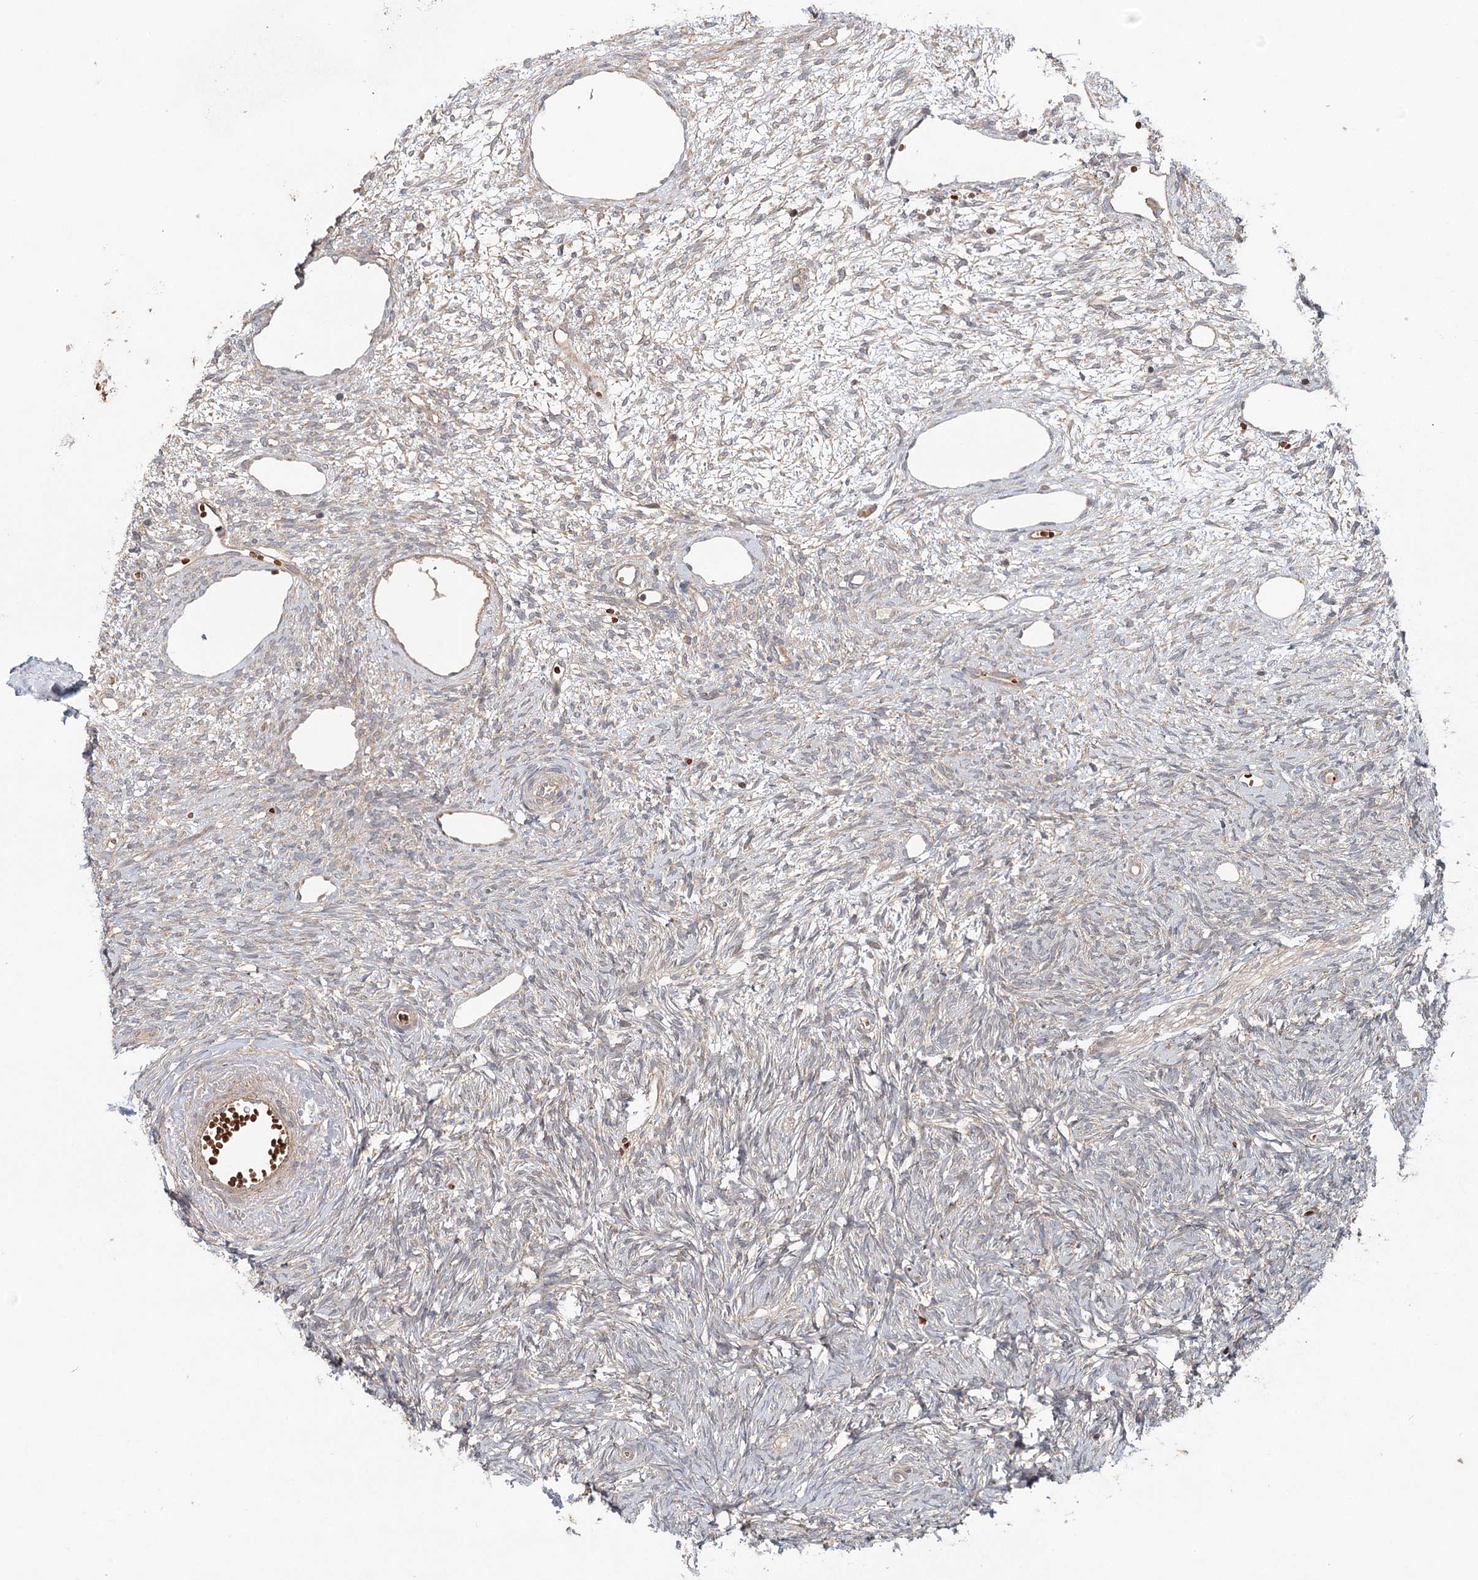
{"staining": {"intensity": "weak", "quantity": "25%-75%", "location": "cytoplasmic/membranous"}, "tissue": "ovary", "cell_type": "Ovarian stroma cells", "image_type": "normal", "snomed": [{"axis": "morphology", "description": "Normal tissue, NOS"}, {"axis": "topography", "description": "Ovary"}], "caption": "Ovary was stained to show a protein in brown. There is low levels of weak cytoplasmic/membranous positivity in approximately 25%-75% of ovarian stroma cells. (brown staining indicates protein expression, while blue staining denotes nuclei).", "gene": "ENSG00000273217", "patient": {"sex": "female", "age": 51}}